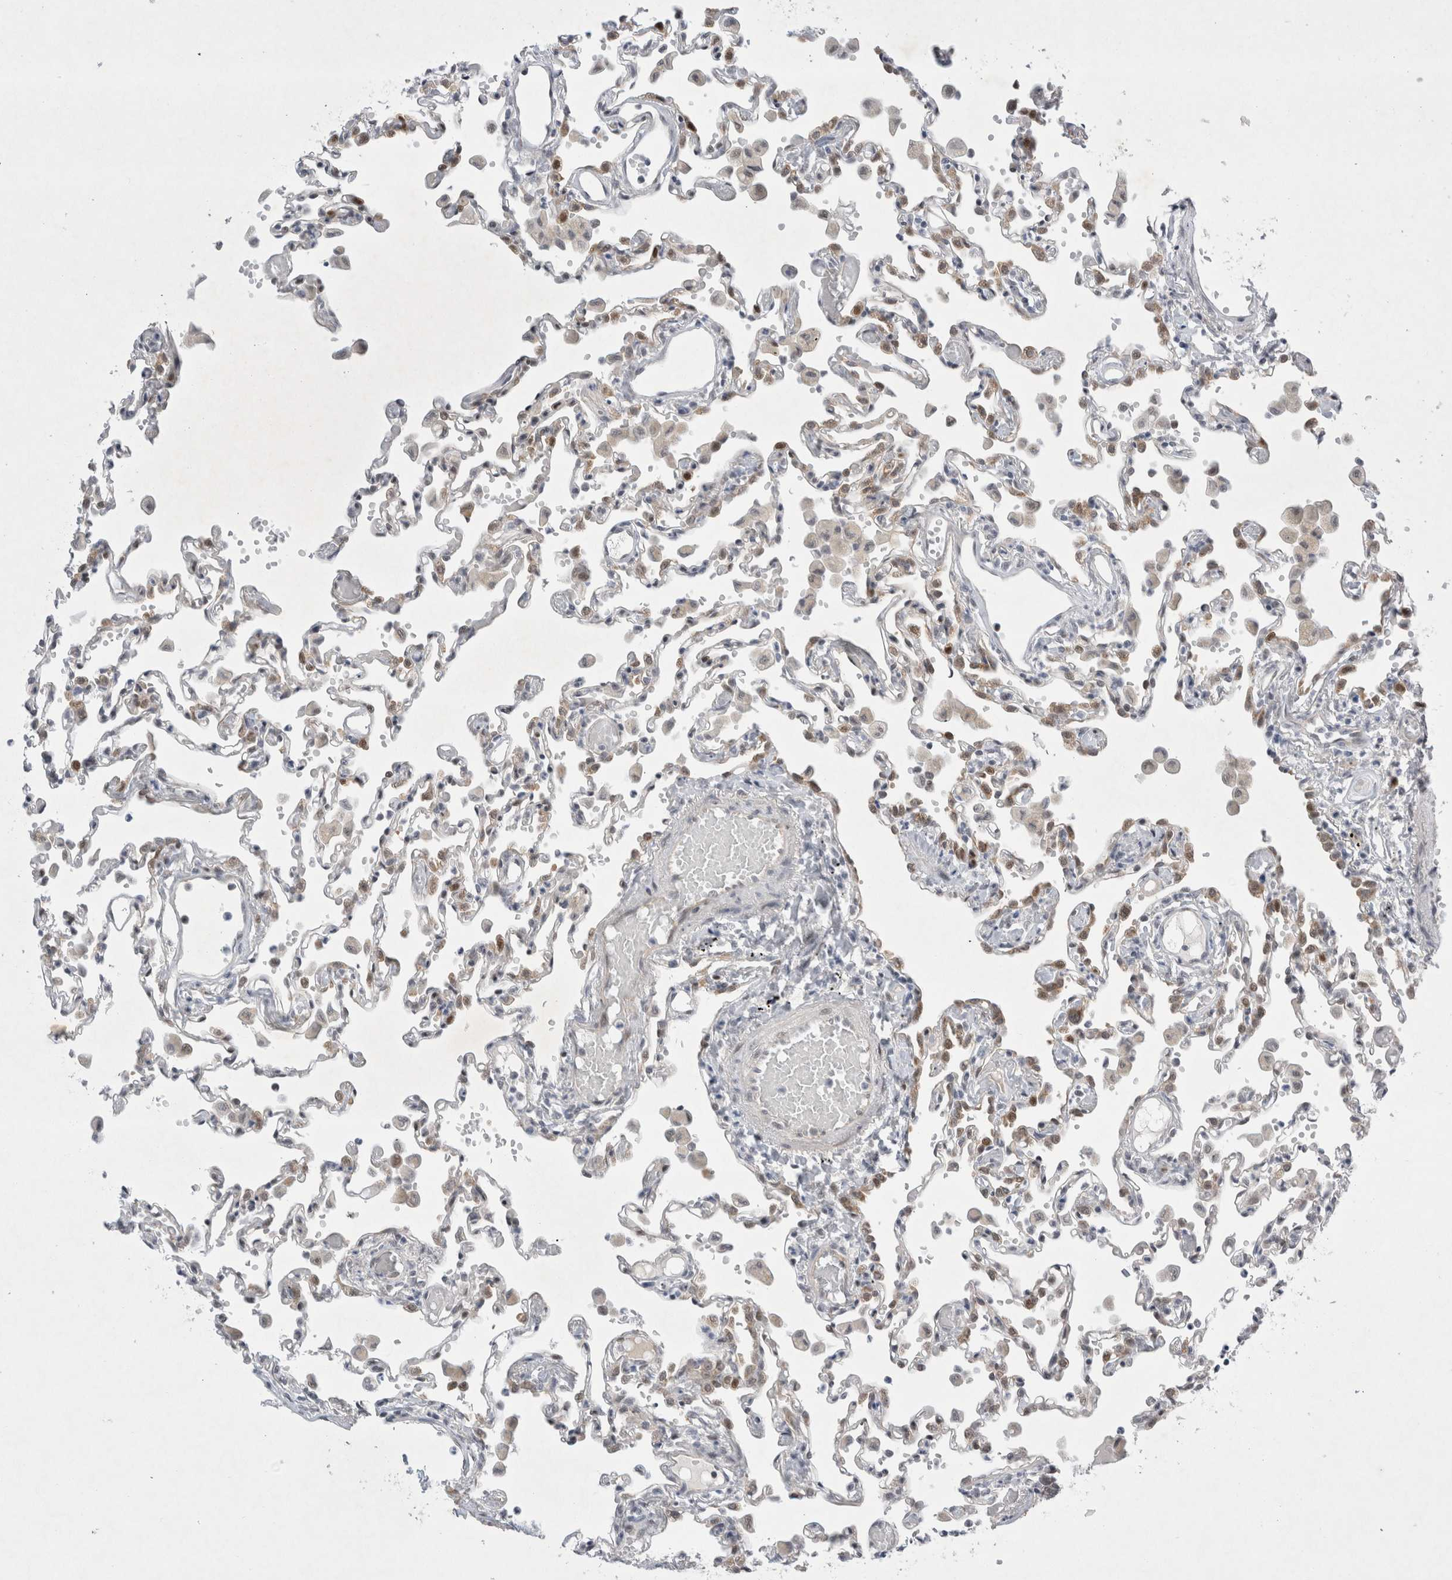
{"staining": {"intensity": "weak", "quantity": "25%-75%", "location": "cytoplasmic/membranous"}, "tissue": "lung", "cell_type": "Alveolar cells", "image_type": "normal", "snomed": [{"axis": "morphology", "description": "Normal tissue, NOS"}, {"axis": "topography", "description": "Bronchus"}, {"axis": "topography", "description": "Lung"}], "caption": "An image of lung stained for a protein demonstrates weak cytoplasmic/membranous brown staining in alveolar cells. Nuclei are stained in blue.", "gene": "WIPF2", "patient": {"sex": "female", "age": 49}}